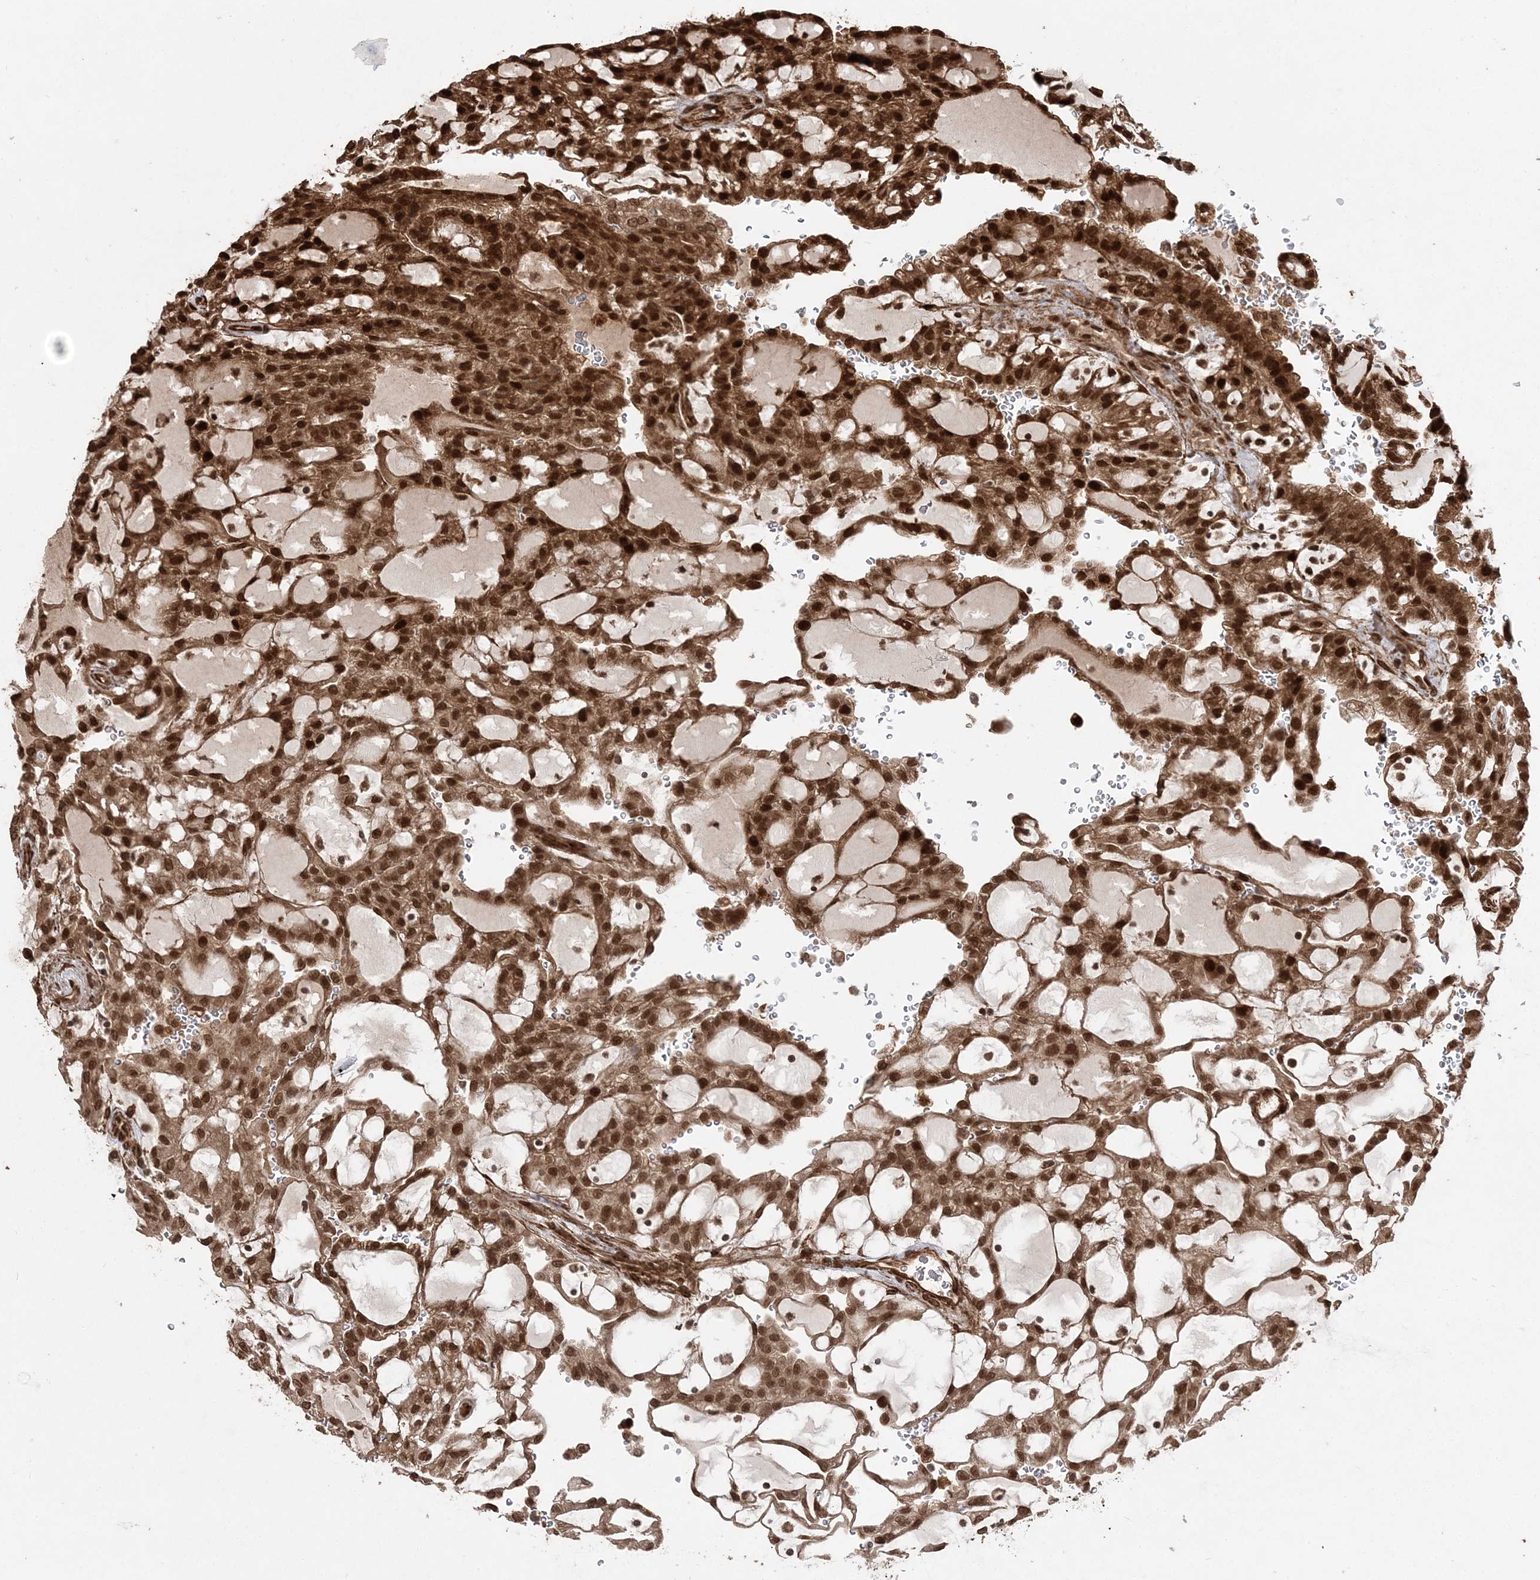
{"staining": {"intensity": "moderate", "quantity": ">75%", "location": "cytoplasmic/membranous,nuclear"}, "tissue": "renal cancer", "cell_type": "Tumor cells", "image_type": "cancer", "snomed": [{"axis": "morphology", "description": "Adenocarcinoma, NOS"}, {"axis": "topography", "description": "Kidney"}], "caption": "Adenocarcinoma (renal) stained with IHC displays moderate cytoplasmic/membranous and nuclear expression in about >75% of tumor cells.", "gene": "ETAA1", "patient": {"sex": "male", "age": 63}}